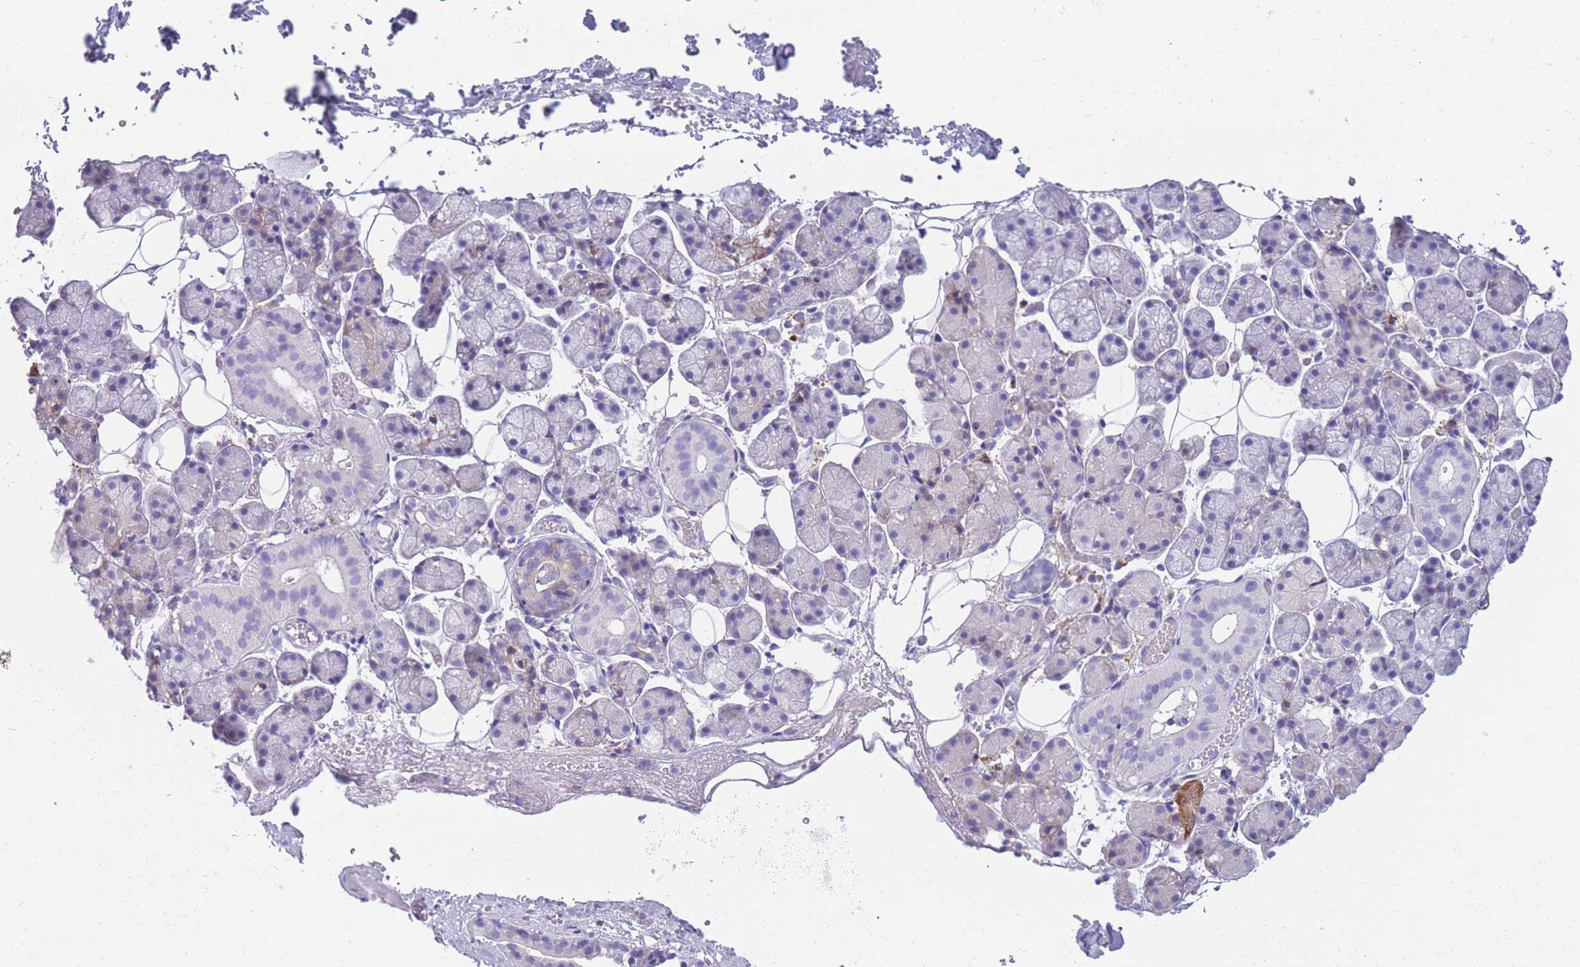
{"staining": {"intensity": "negative", "quantity": "none", "location": "none"}, "tissue": "salivary gland", "cell_type": "Glandular cells", "image_type": "normal", "snomed": [{"axis": "morphology", "description": "Normal tissue, NOS"}, {"axis": "topography", "description": "Salivary gland"}], "caption": "The image reveals no staining of glandular cells in normal salivary gland.", "gene": "XKR8", "patient": {"sex": "female", "age": 33}}